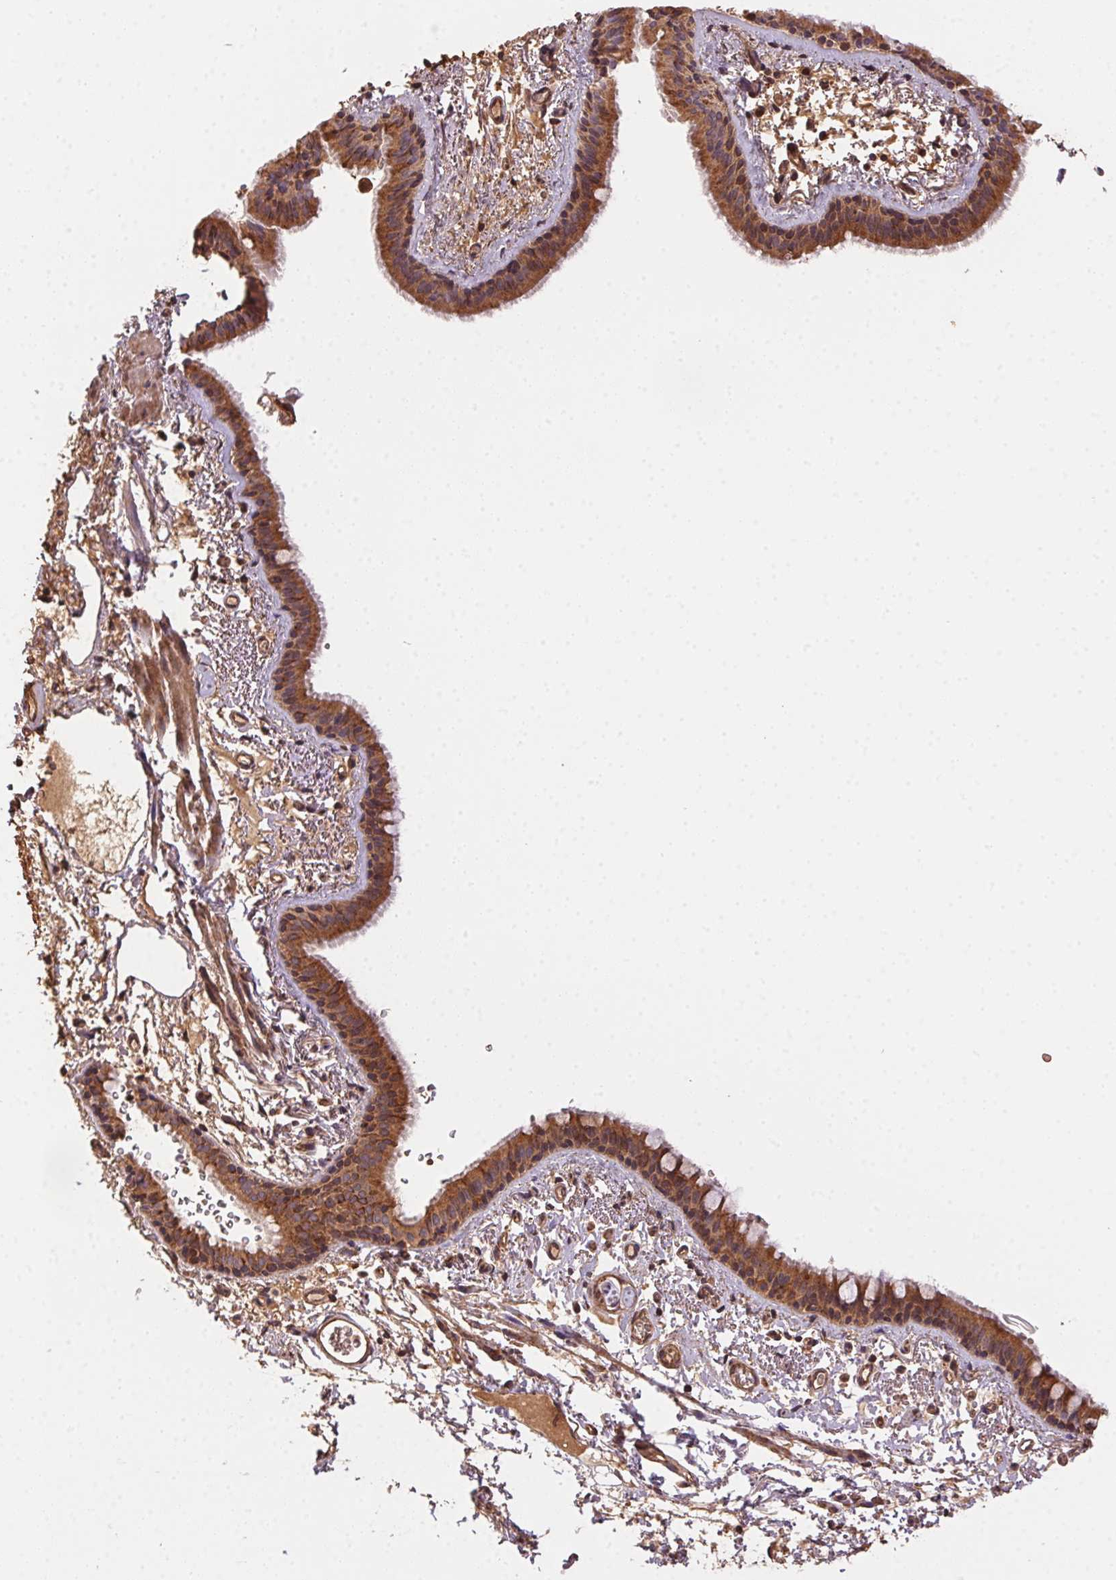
{"staining": {"intensity": "strong", "quantity": ">75%", "location": "cytoplasmic/membranous"}, "tissue": "bronchus", "cell_type": "Respiratory epithelial cells", "image_type": "normal", "snomed": [{"axis": "morphology", "description": "Normal tissue, NOS"}, {"axis": "topography", "description": "Bronchus"}], "caption": "Protein staining of benign bronchus displays strong cytoplasmic/membranous positivity in about >75% of respiratory epithelial cells.", "gene": "USE1", "patient": {"sex": "female", "age": 61}}